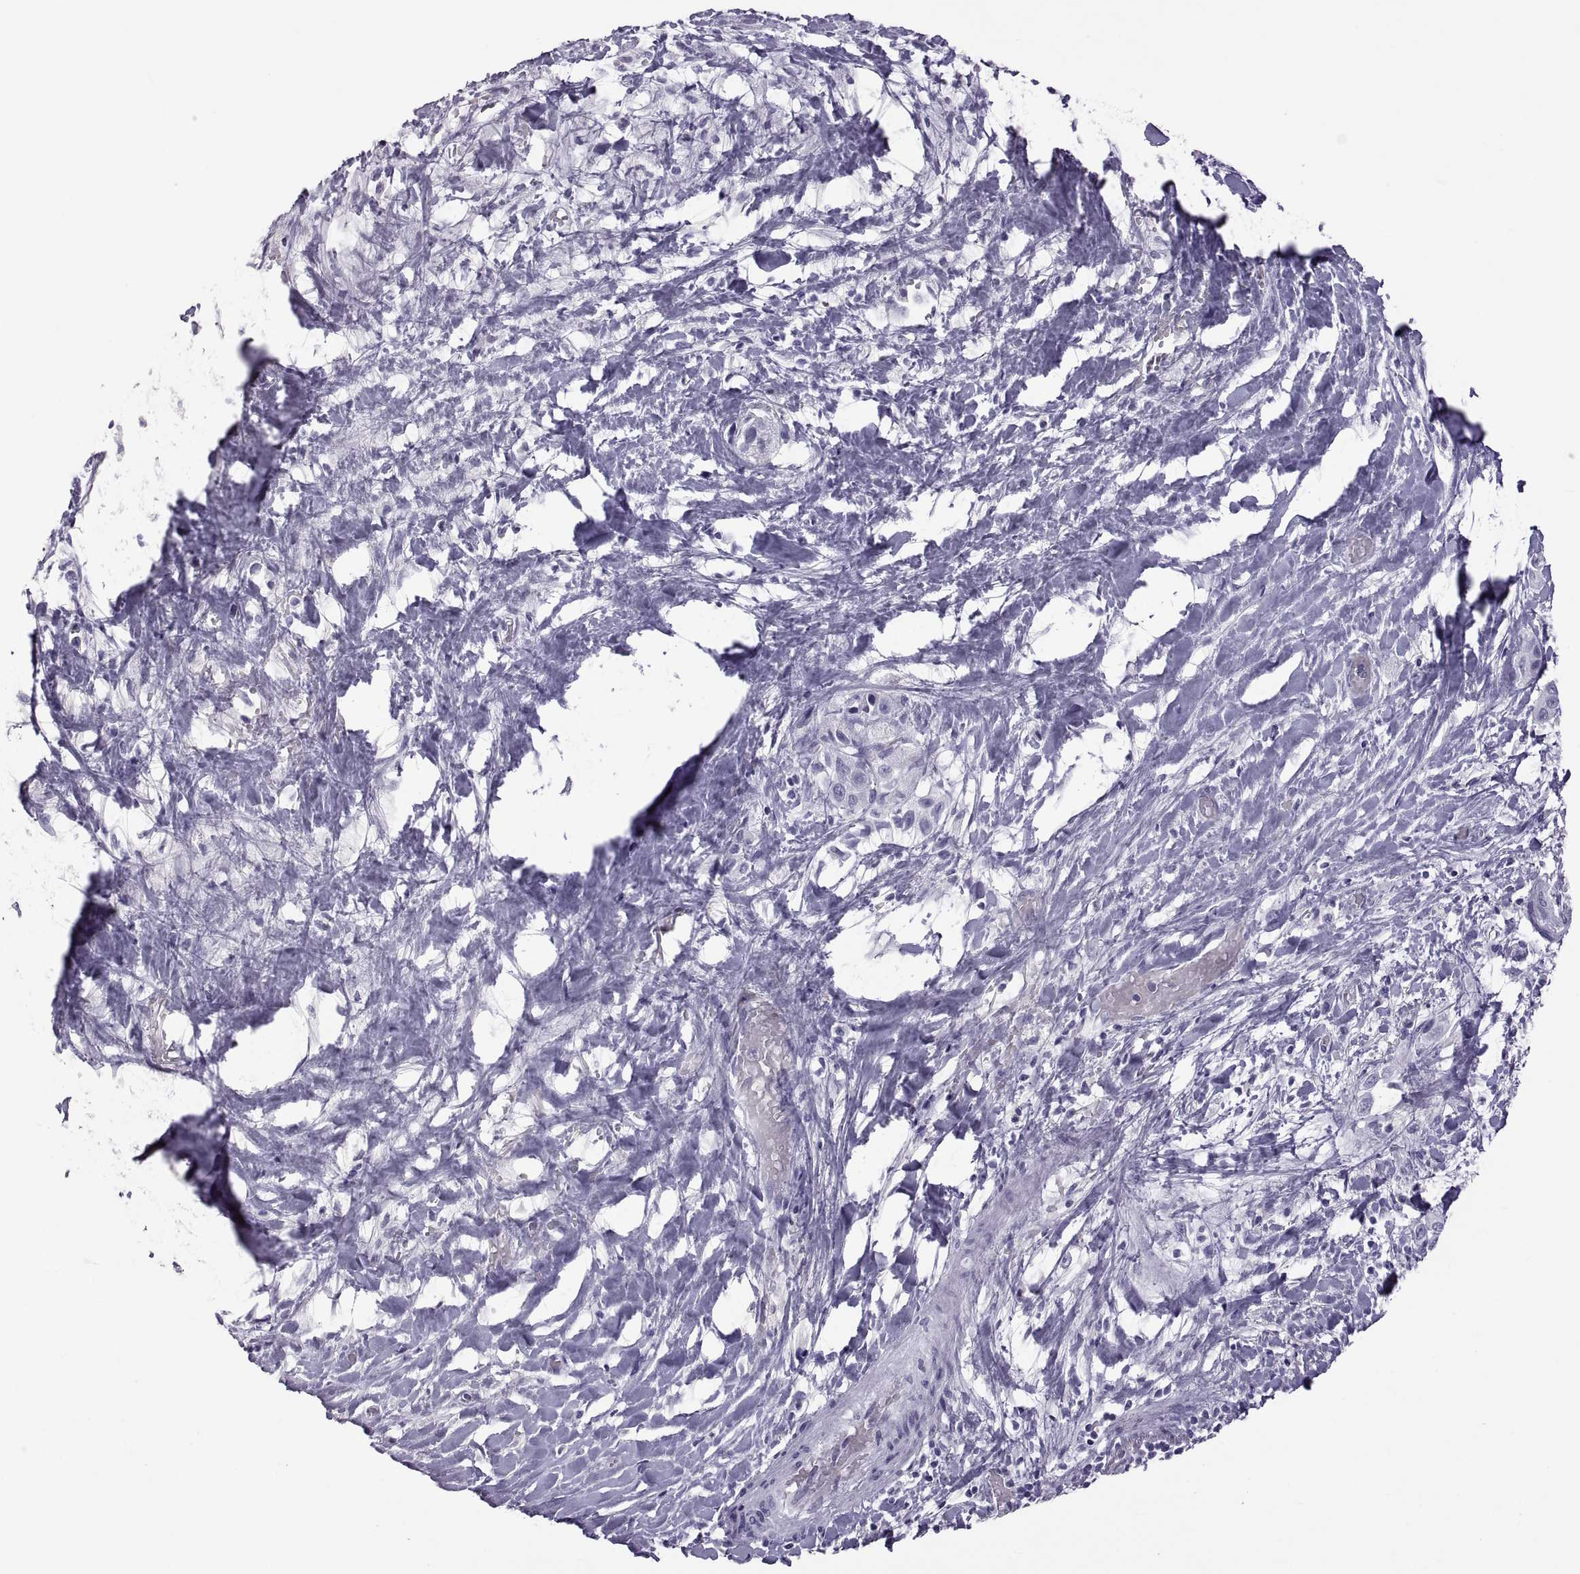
{"staining": {"intensity": "negative", "quantity": "none", "location": "none"}, "tissue": "liver cancer", "cell_type": "Tumor cells", "image_type": "cancer", "snomed": [{"axis": "morphology", "description": "Cholangiocarcinoma"}, {"axis": "topography", "description": "Liver"}], "caption": "Cholangiocarcinoma (liver) was stained to show a protein in brown. There is no significant expression in tumor cells.", "gene": "RDM1", "patient": {"sex": "female", "age": 52}}